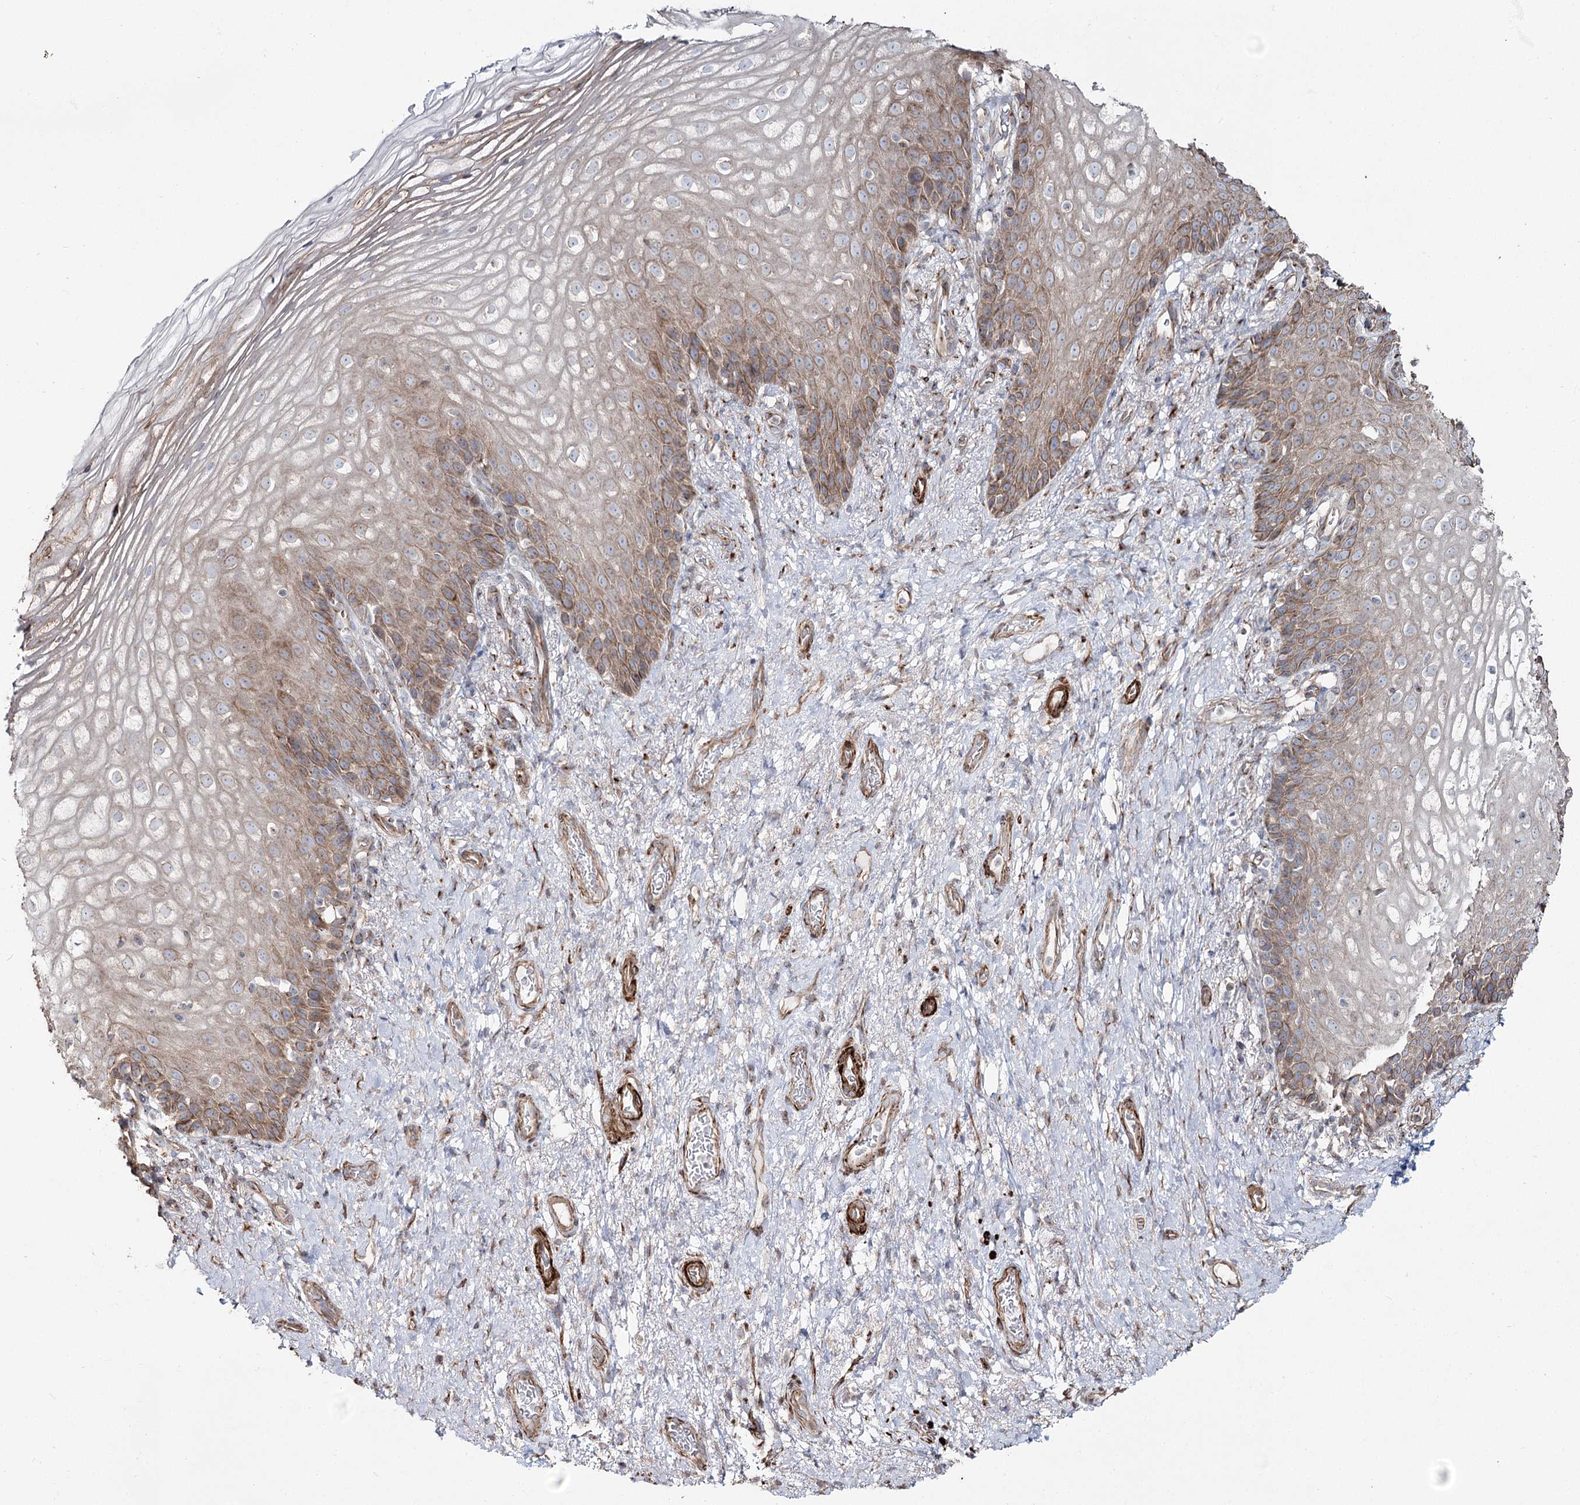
{"staining": {"intensity": "weak", "quantity": "25%-75%", "location": "cytoplasmic/membranous"}, "tissue": "vagina", "cell_type": "Squamous epithelial cells", "image_type": "normal", "snomed": [{"axis": "morphology", "description": "Normal tissue, NOS"}, {"axis": "topography", "description": "Vagina"}], "caption": "Protein expression analysis of normal human vagina reveals weak cytoplasmic/membranous expression in about 25%-75% of squamous epithelial cells. (Brightfield microscopy of DAB IHC at high magnification).", "gene": "SUMF1", "patient": {"sex": "female", "age": 60}}